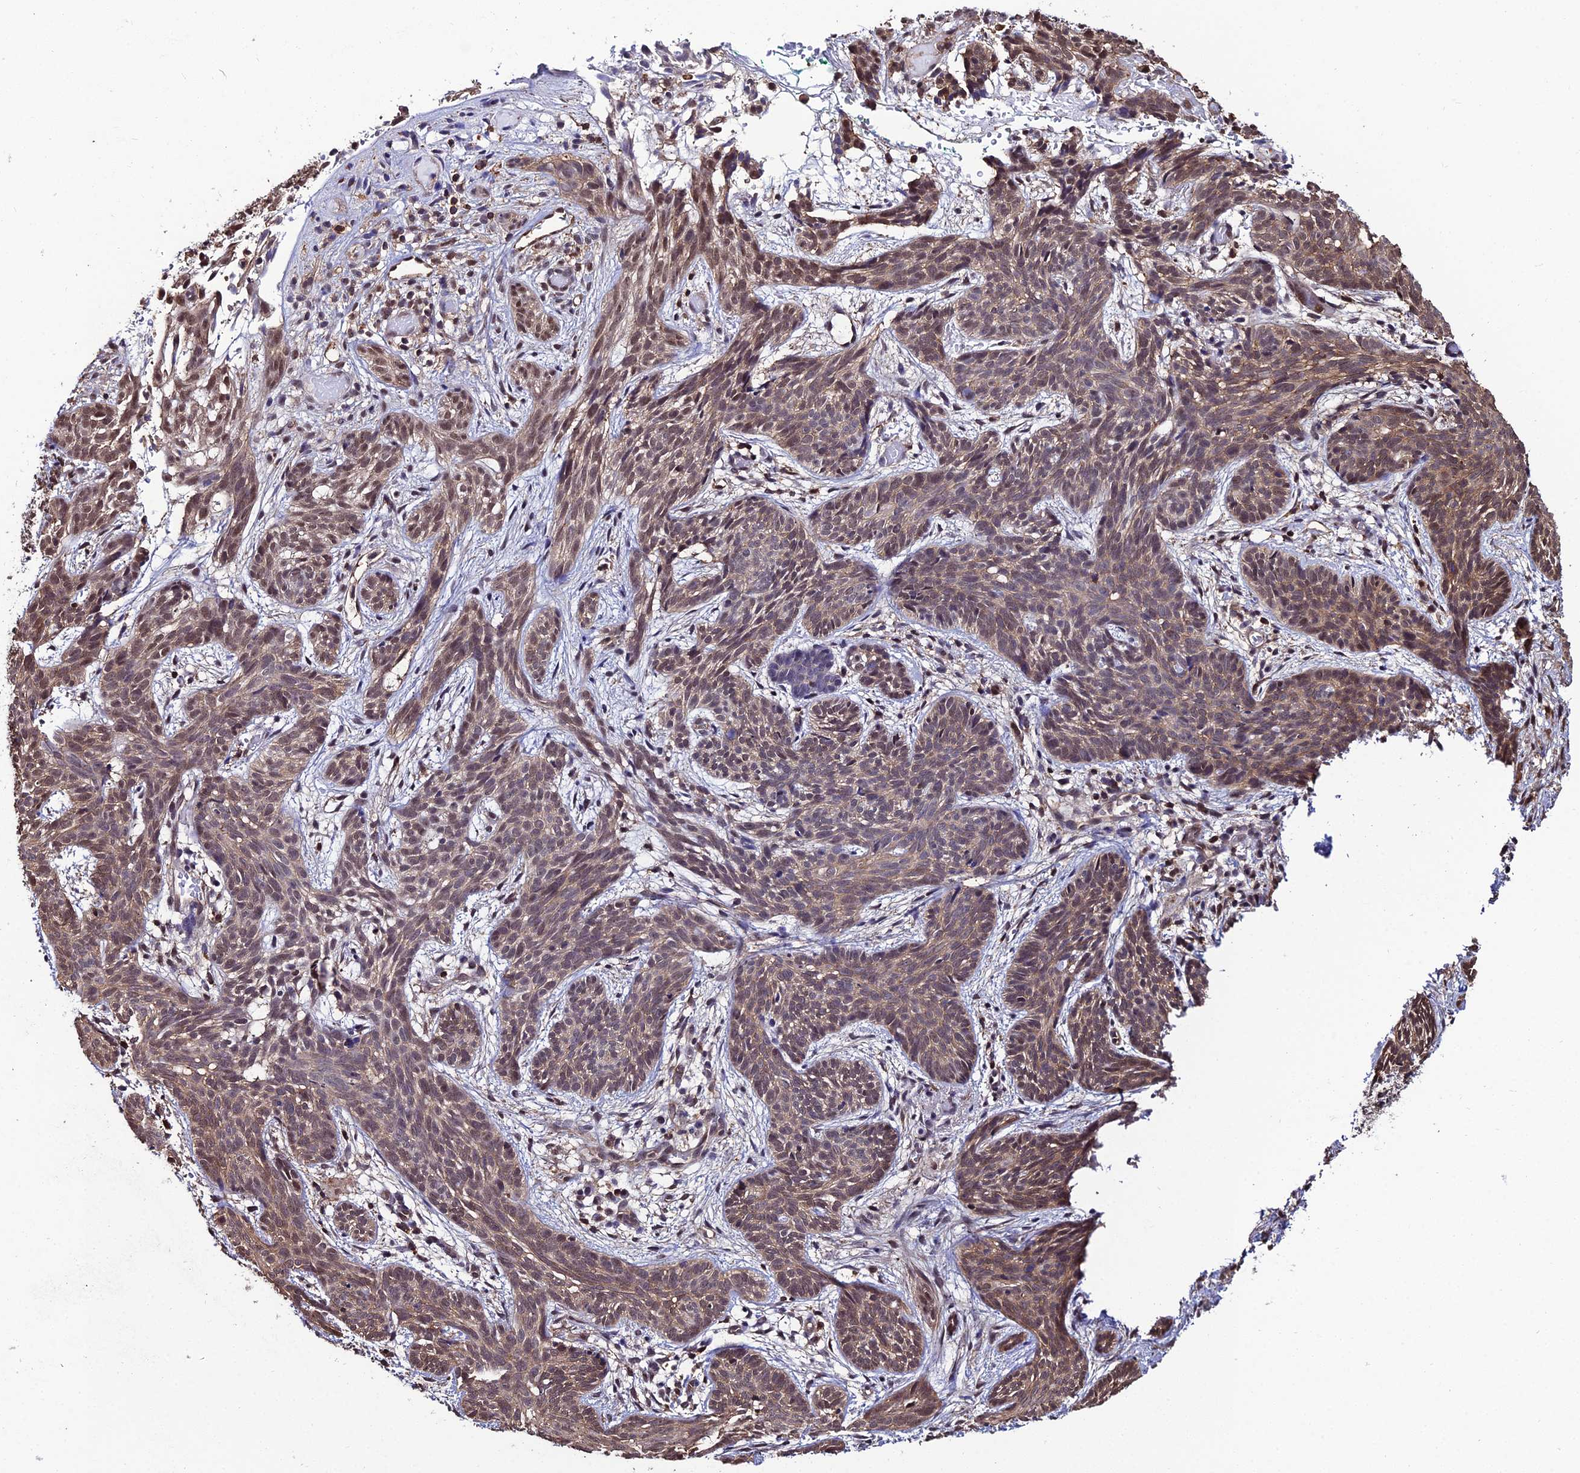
{"staining": {"intensity": "weak", "quantity": ">75%", "location": "cytoplasmic/membranous,nuclear"}, "tissue": "skin cancer", "cell_type": "Tumor cells", "image_type": "cancer", "snomed": [{"axis": "morphology", "description": "Basal cell carcinoma"}, {"axis": "topography", "description": "Skin"}], "caption": "DAB immunohistochemical staining of human skin cancer (basal cell carcinoma) reveals weak cytoplasmic/membranous and nuclear protein staining in approximately >75% of tumor cells.", "gene": "PPP4C", "patient": {"sex": "female", "age": 81}}